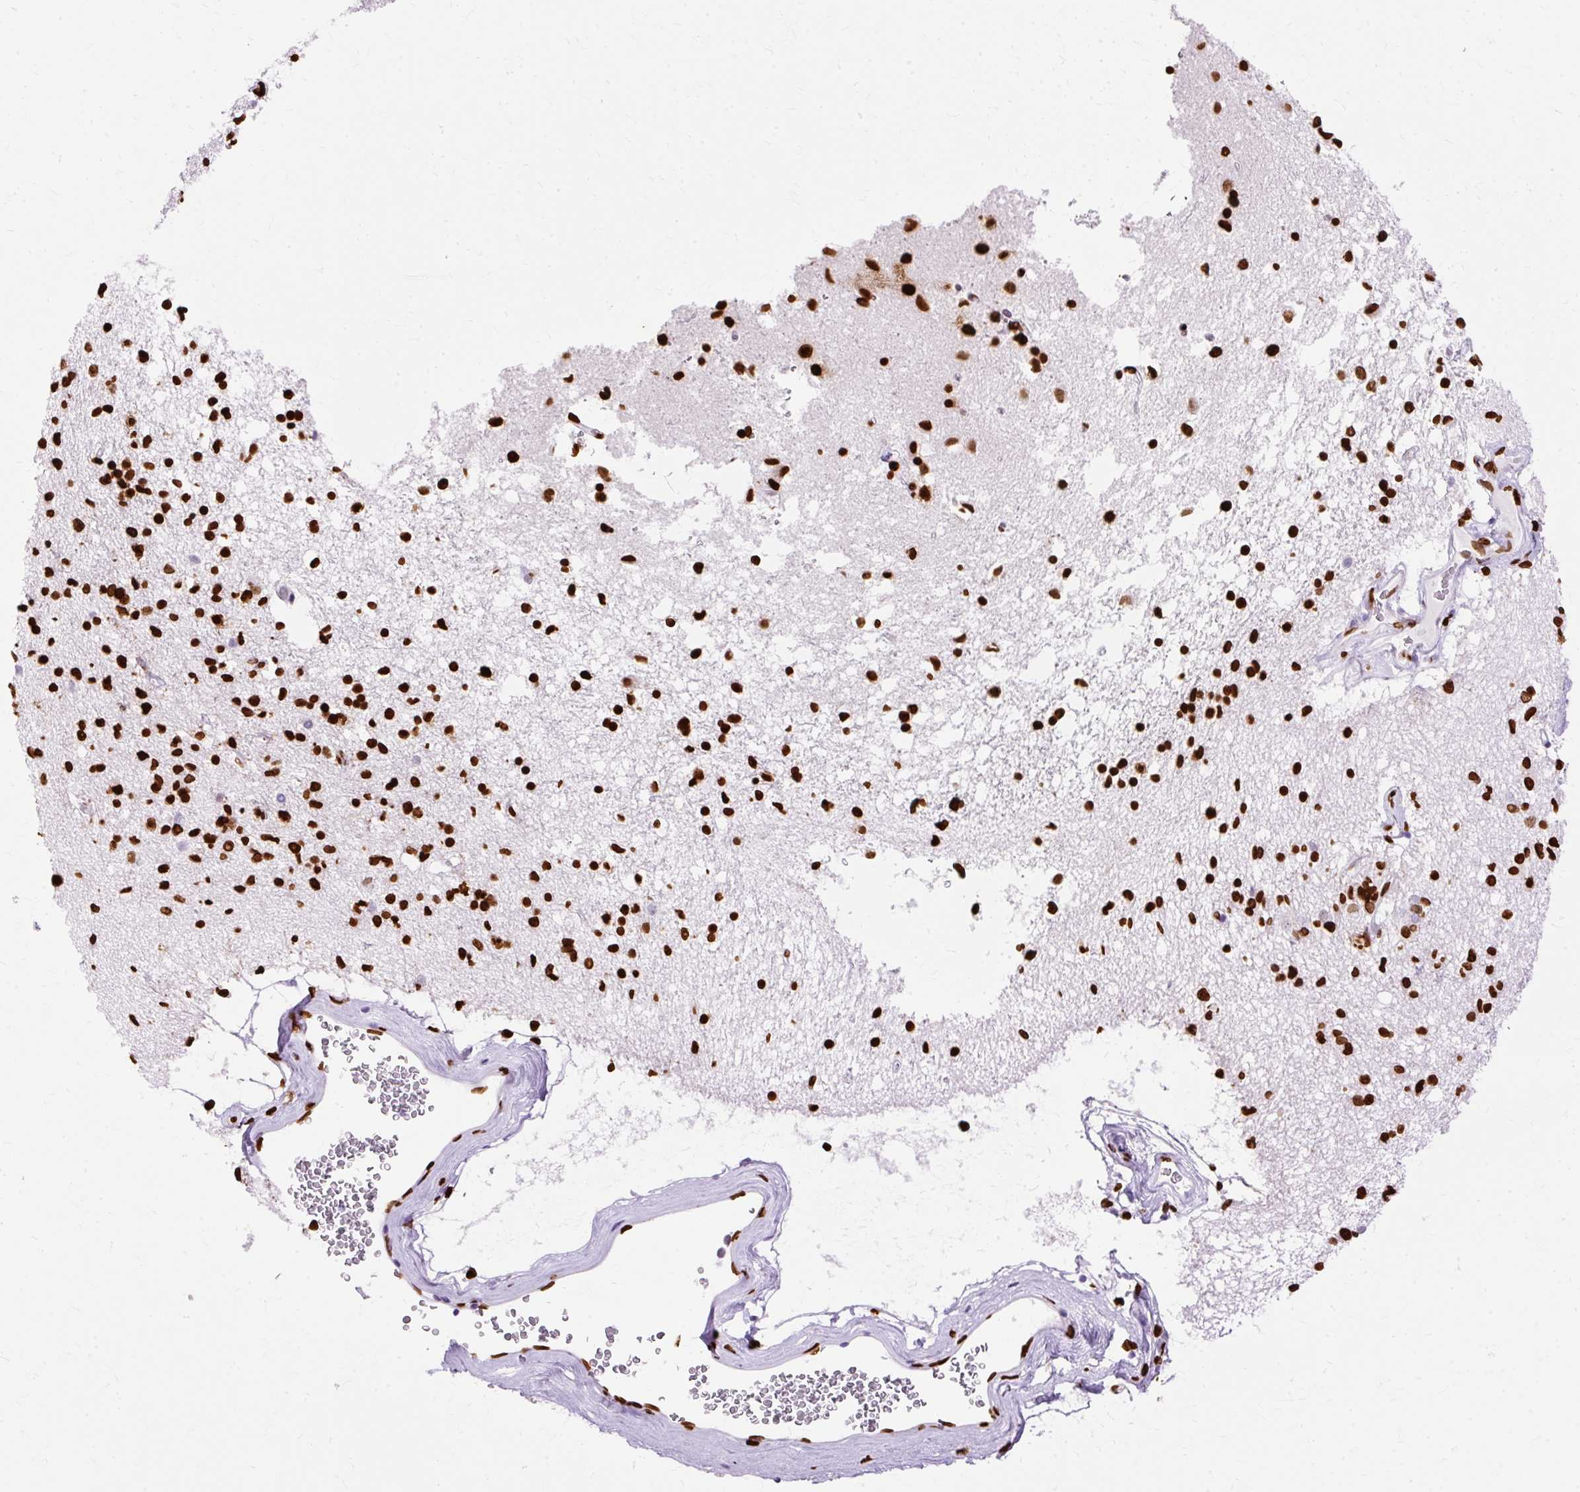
{"staining": {"intensity": "strong", "quantity": ">75%", "location": "nuclear"}, "tissue": "caudate", "cell_type": "Glial cells", "image_type": "normal", "snomed": [{"axis": "morphology", "description": "Normal tissue, NOS"}, {"axis": "topography", "description": "Lateral ventricle wall"}], "caption": "High-power microscopy captured an immunohistochemistry (IHC) photomicrograph of unremarkable caudate, revealing strong nuclear expression in about >75% of glial cells.", "gene": "TMEM184C", "patient": {"sex": "male", "age": 58}}